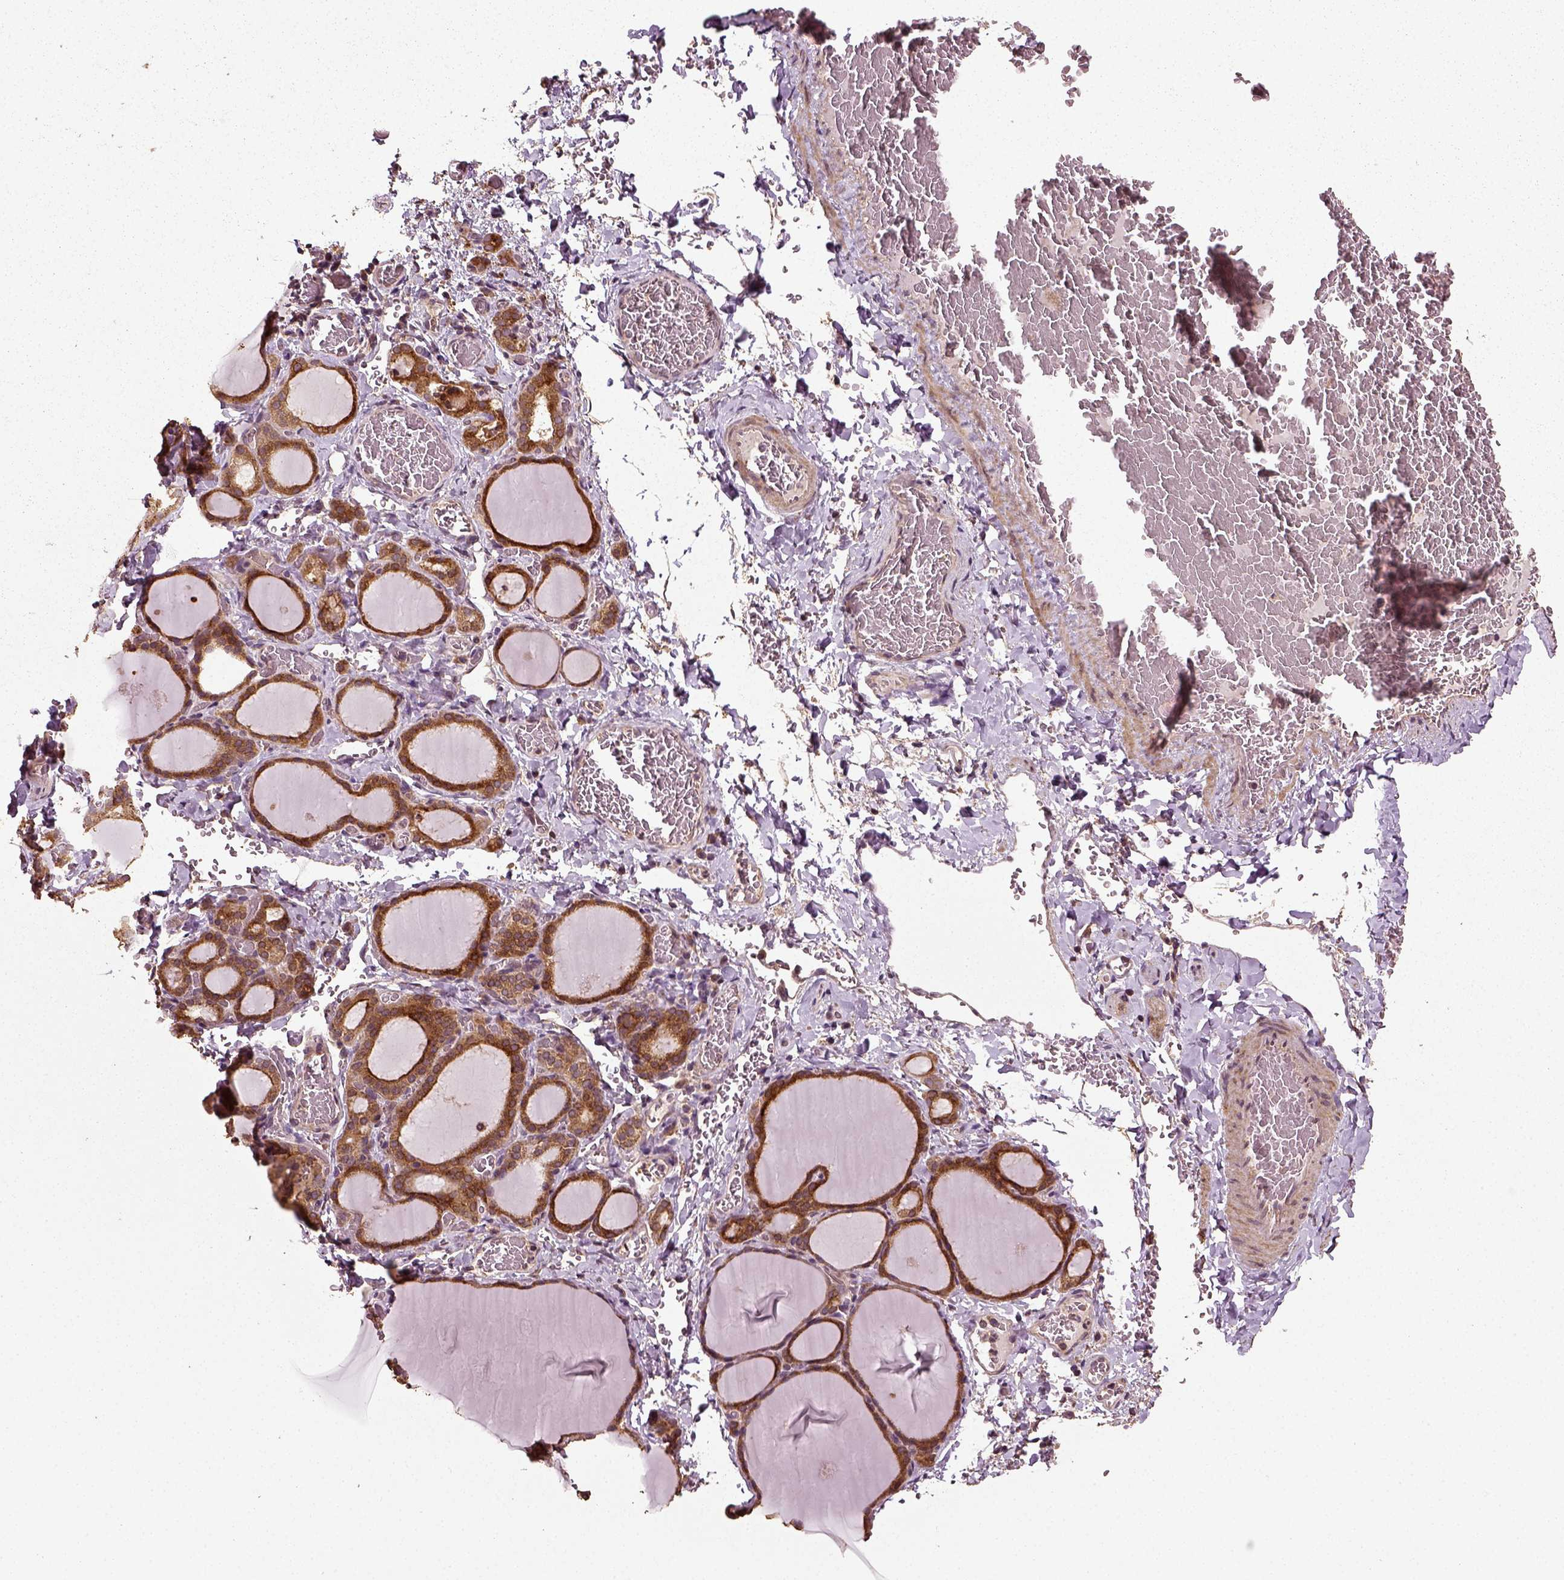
{"staining": {"intensity": "strong", "quantity": ">75%", "location": "cytoplasmic/membranous"}, "tissue": "thyroid gland", "cell_type": "Glandular cells", "image_type": "normal", "snomed": [{"axis": "morphology", "description": "Normal tissue, NOS"}, {"axis": "morphology", "description": "Hyperplasia, NOS"}, {"axis": "topography", "description": "Thyroid gland"}], "caption": "This micrograph exhibits IHC staining of unremarkable human thyroid gland, with high strong cytoplasmic/membranous positivity in approximately >75% of glandular cells.", "gene": "ERV3", "patient": {"sex": "female", "age": 27}}